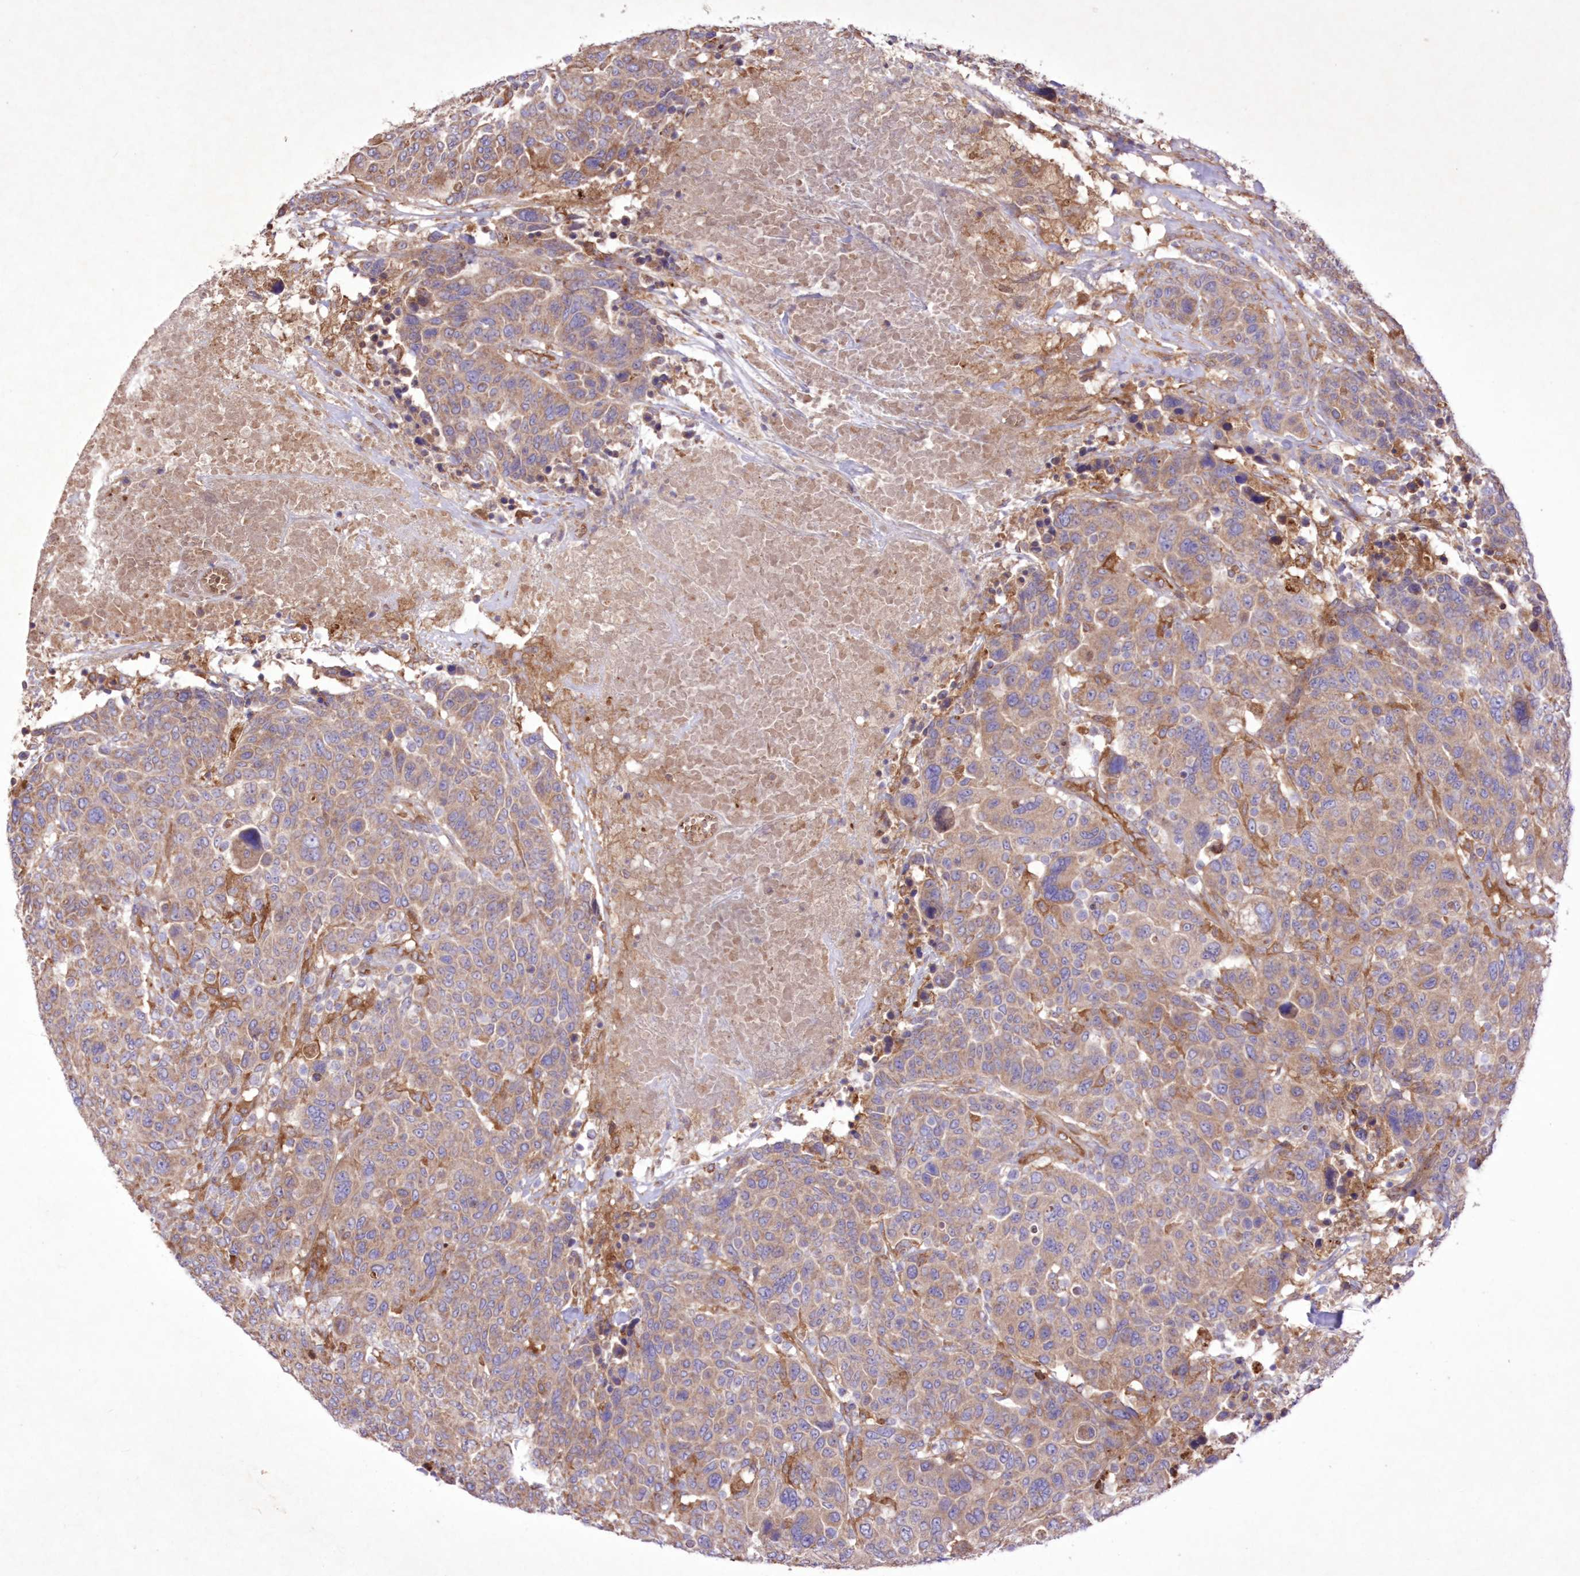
{"staining": {"intensity": "moderate", "quantity": "25%-75%", "location": "cytoplasmic/membranous"}, "tissue": "breast cancer", "cell_type": "Tumor cells", "image_type": "cancer", "snomed": [{"axis": "morphology", "description": "Duct carcinoma"}, {"axis": "topography", "description": "Breast"}], "caption": "Protein expression analysis of breast invasive ductal carcinoma reveals moderate cytoplasmic/membranous staining in approximately 25%-75% of tumor cells.", "gene": "FCHO2", "patient": {"sex": "female", "age": 37}}